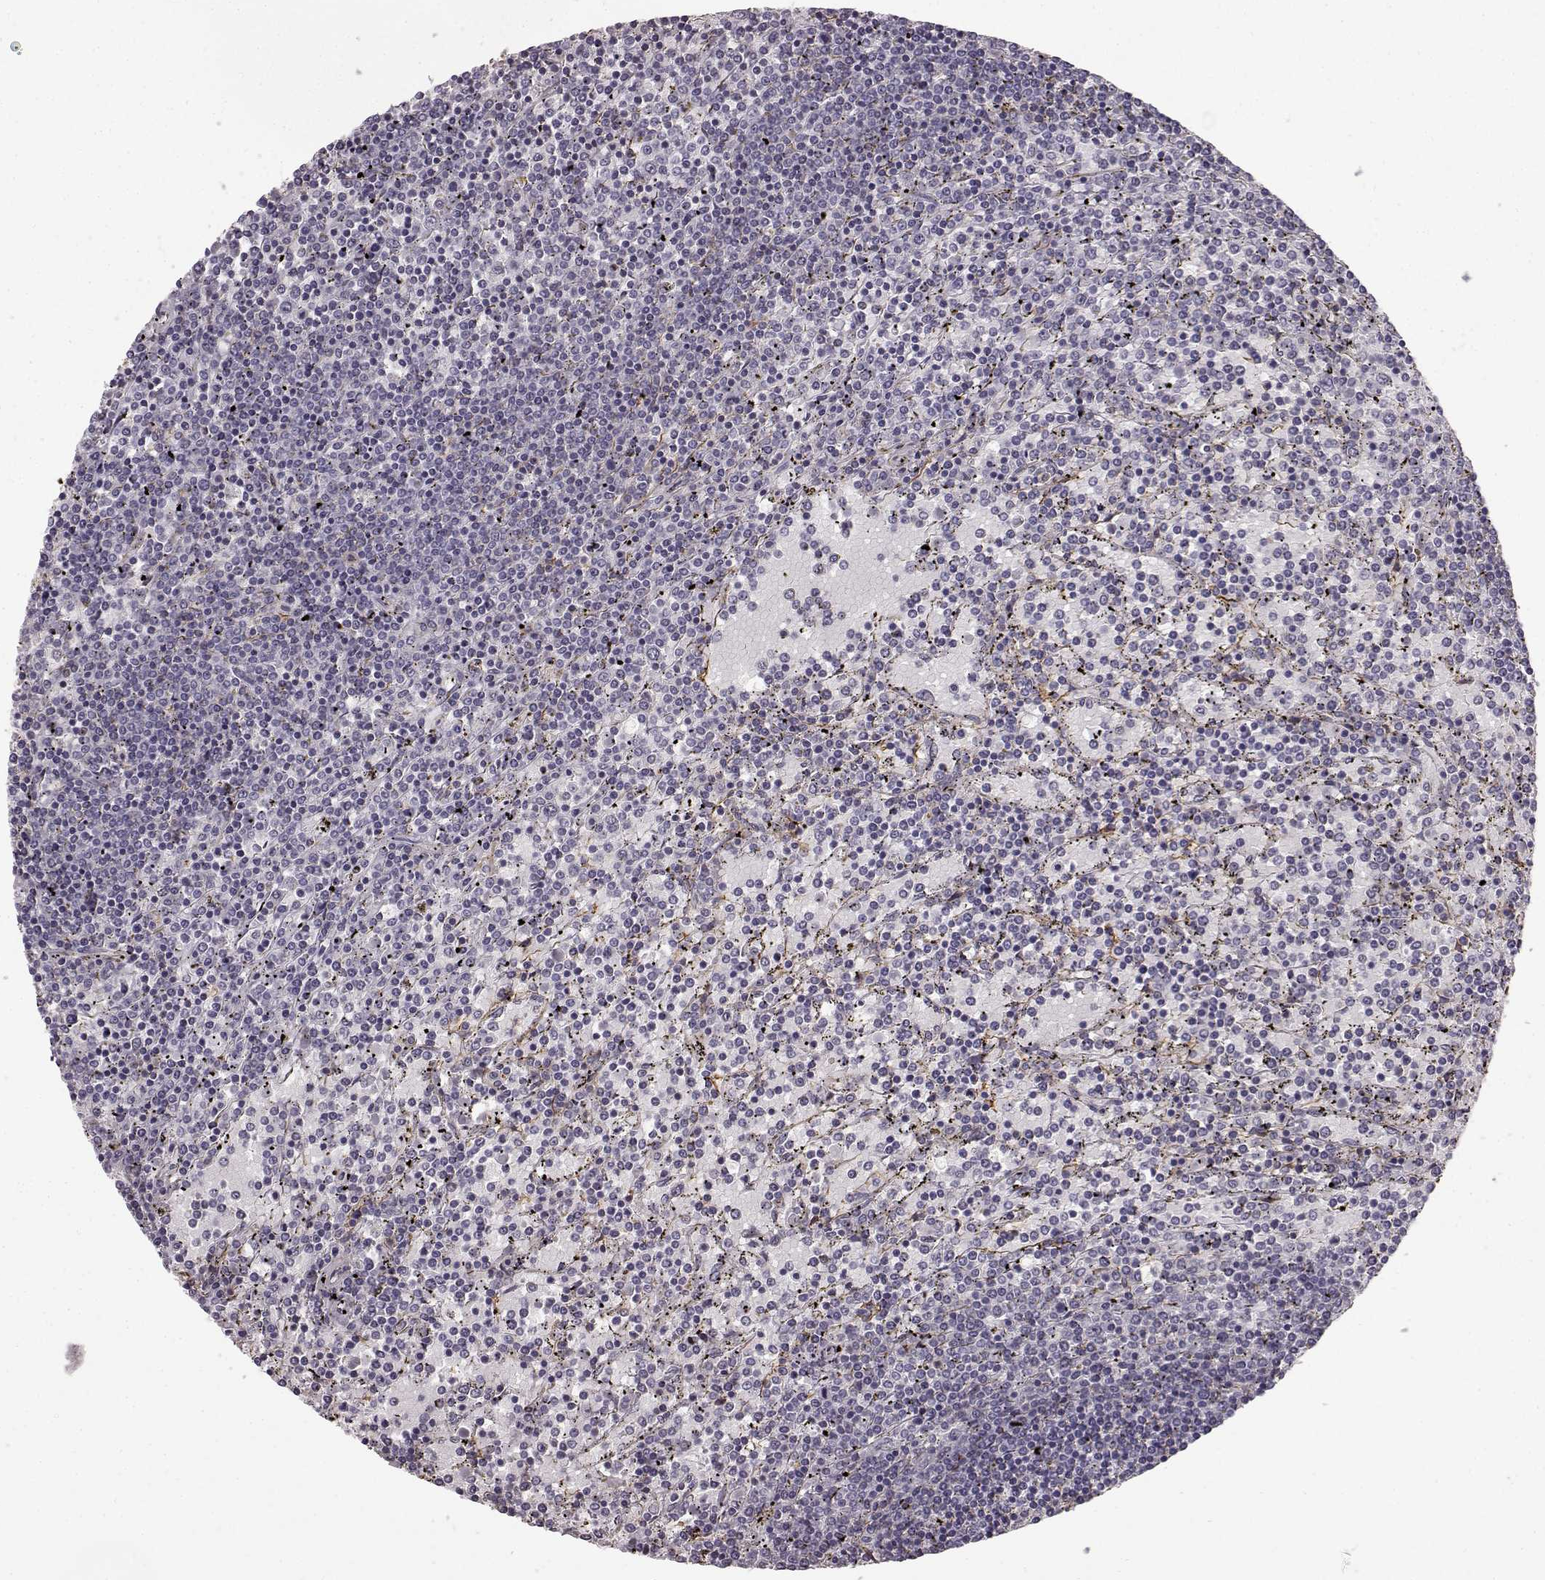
{"staining": {"intensity": "negative", "quantity": "none", "location": "none"}, "tissue": "lymphoma", "cell_type": "Tumor cells", "image_type": "cancer", "snomed": [{"axis": "morphology", "description": "Malignant lymphoma, non-Hodgkin's type, Low grade"}, {"axis": "topography", "description": "Spleen"}], "caption": "Immunohistochemical staining of human lymphoma demonstrates no significant positivity in tumor cells.", "gene": "KRT85", "patient": {"sex": "female", "age": 77}}